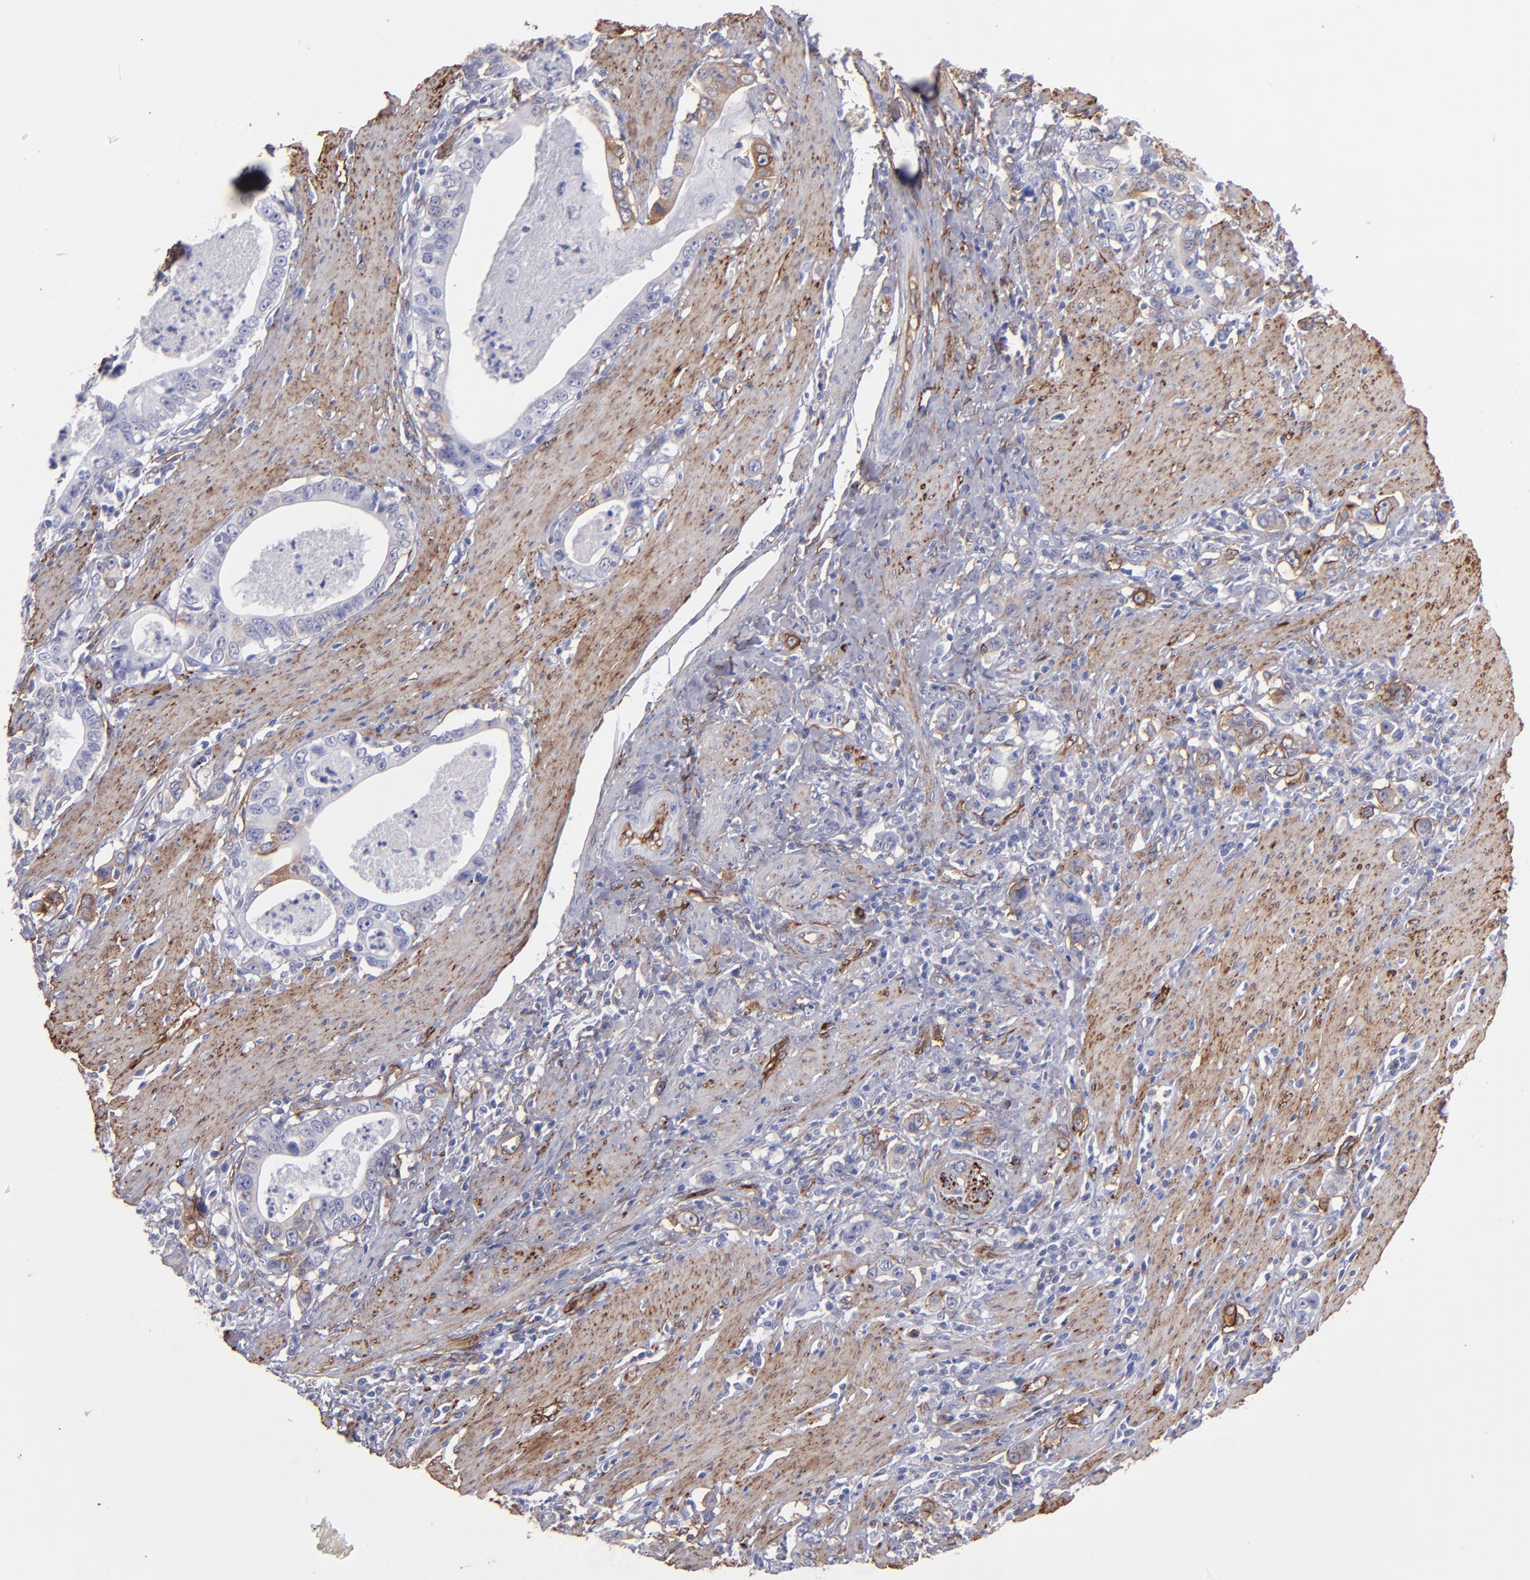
{"staining": {"intensity": "negative", "quantity": "none", "location": "none"}, "tissue": "stomach cancer", "cell_type": "Tumor cells", "image_type": "cancer", "snomed": [{"axis": "morphology", "description": "Adenocarcinoma, NOS"}, {"axis": "topography", "description": "Stomach, lower"}], "caption": "A high-resolution image shows immunohistochemistry (IHC) staining of adenocarcinoma (stomach), which shows no significant expression in tumor cells. (DAB immunohistochemistry with hematoxylin counter stain).", "gene": "AHNAK2", "patient": {"sex": "female", "age": 72}}